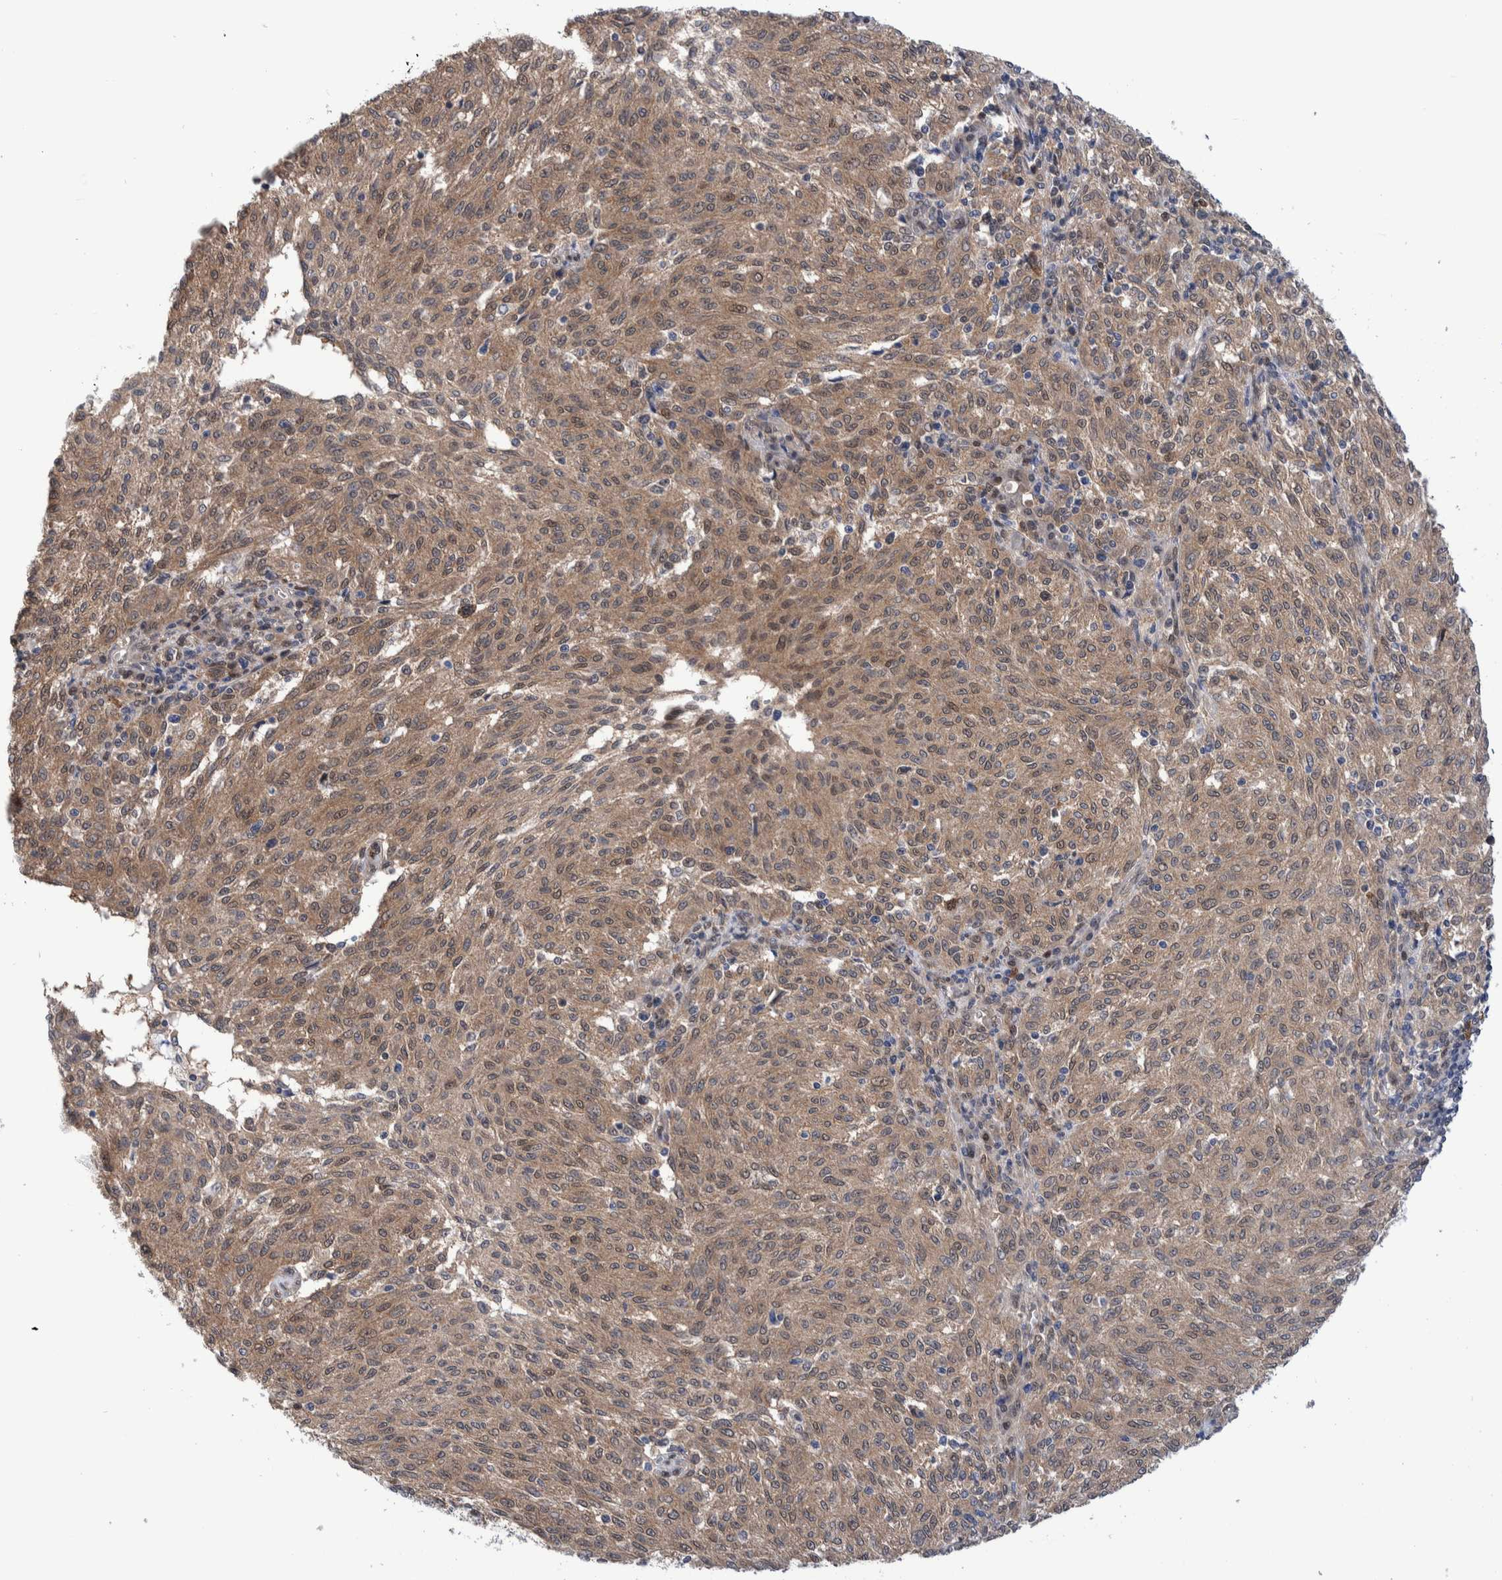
{"staining": {"intensity": "moderate", "quantity": ">75%", "location": "cytoplasmic/membranous"}, "tissue": "melanoma", "cell_type": "Tumor cells", "image_type": "cancer", "snomed": [{"axis": "morphology", "description": "Malignant melanoma, NOS"}, {"axis": "topography", "description": "Skin"}], "caption": "Immunohistochemistry (IHC) of melanoma displays medium levels of moderate cytoplasmic/membranous expression in about >75% of tumor cells. (DAB IHC, brown staining for protein, blue staining for nuclei).", "gene": "PFAS", "patient": {"sex": "female", "age": 72}}